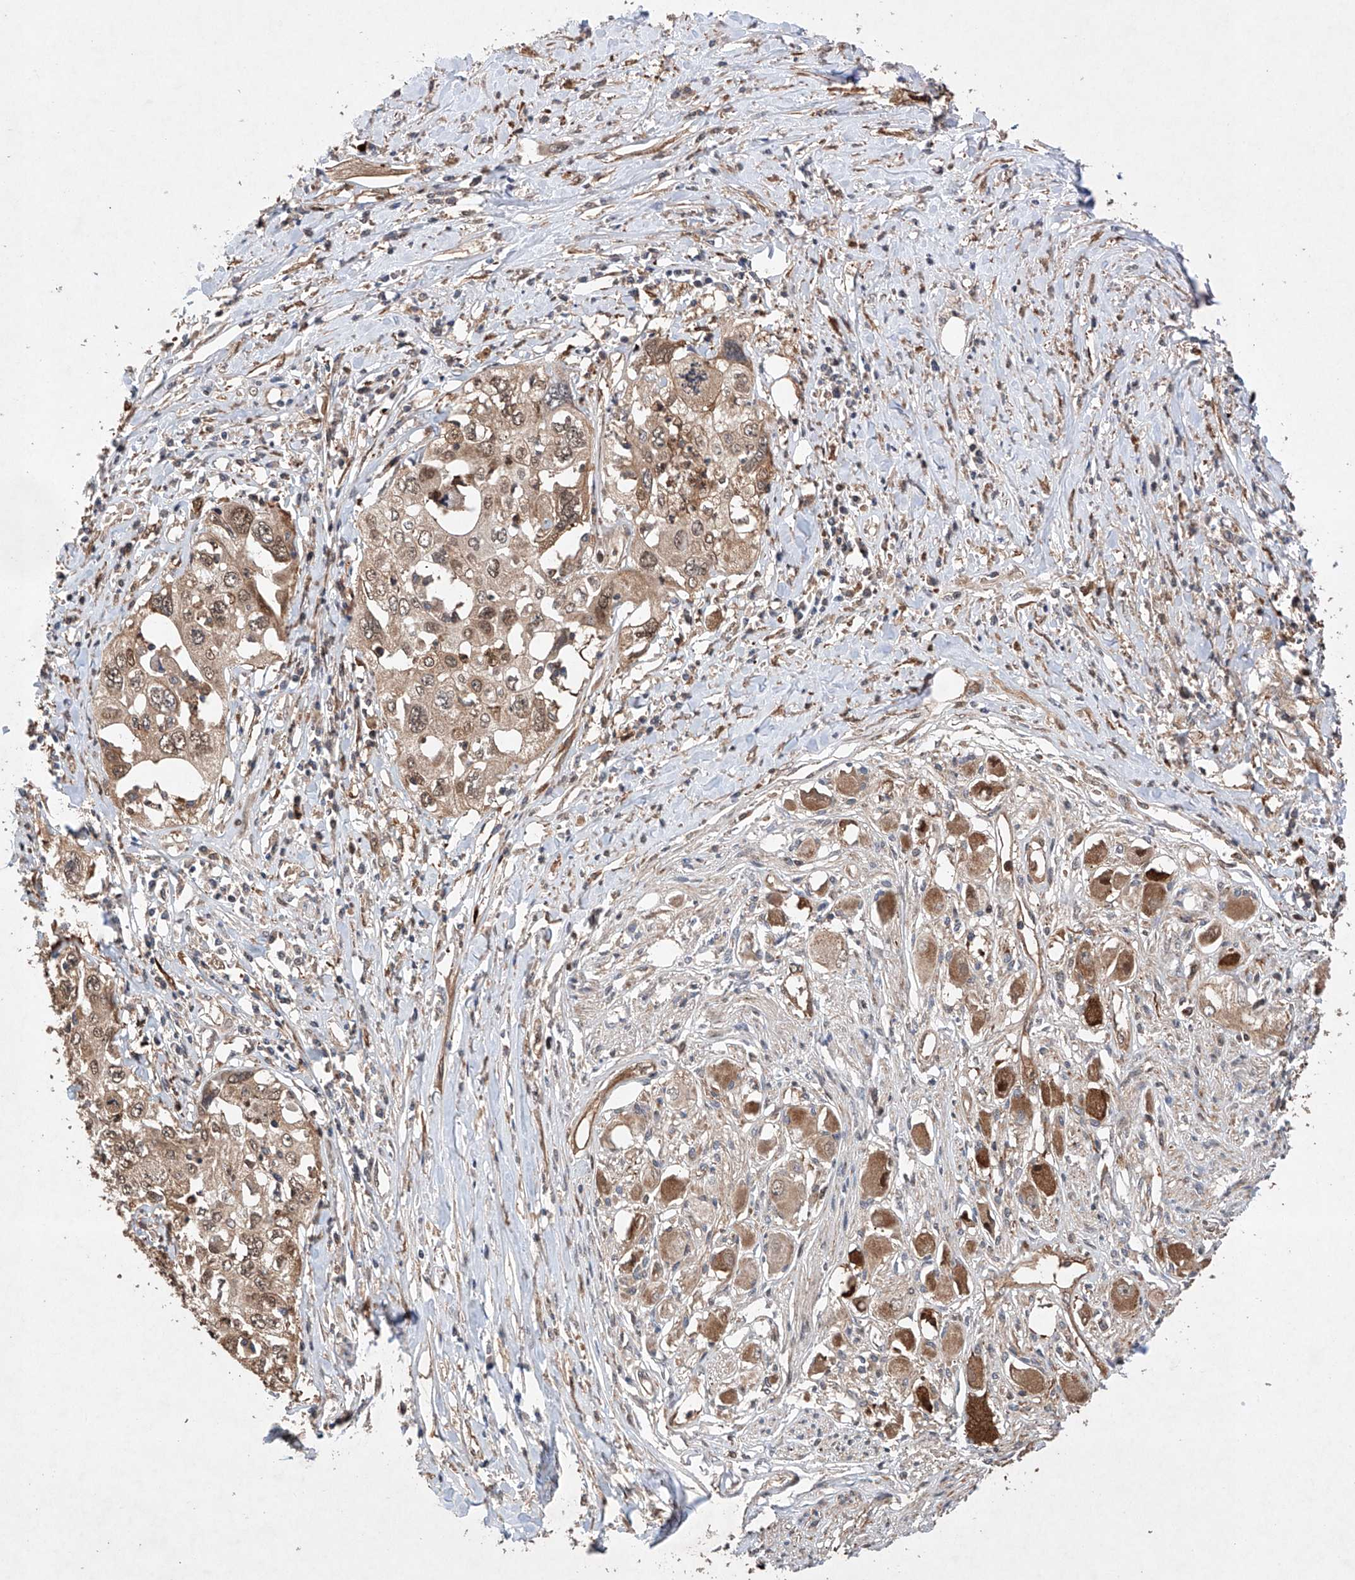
{"staining": {"intensity": "moderate", "quantity": ">75%", "location": "cytoplasmic/membranous,nuclear"}, "tissue": "cervical cancer", "cell_type": "Tumor cells", "image_type": "cancer", "snomed": [{"axis": "morphology", "description": "Squamous cell carcinoma, NOS"}, {"axis": "topography", "description": "Cervix"}], "caption": "A high-resolution micrograph shows immunohistochemistry staining of cervical cancer, which displays moderate cytoplasmic/membranous and nuclear expression in approximately >75% of tumor cells. Nuclei are stained in blue.", "gene": "TIMM23", "patient": {"sex": "female", "age": 31}}